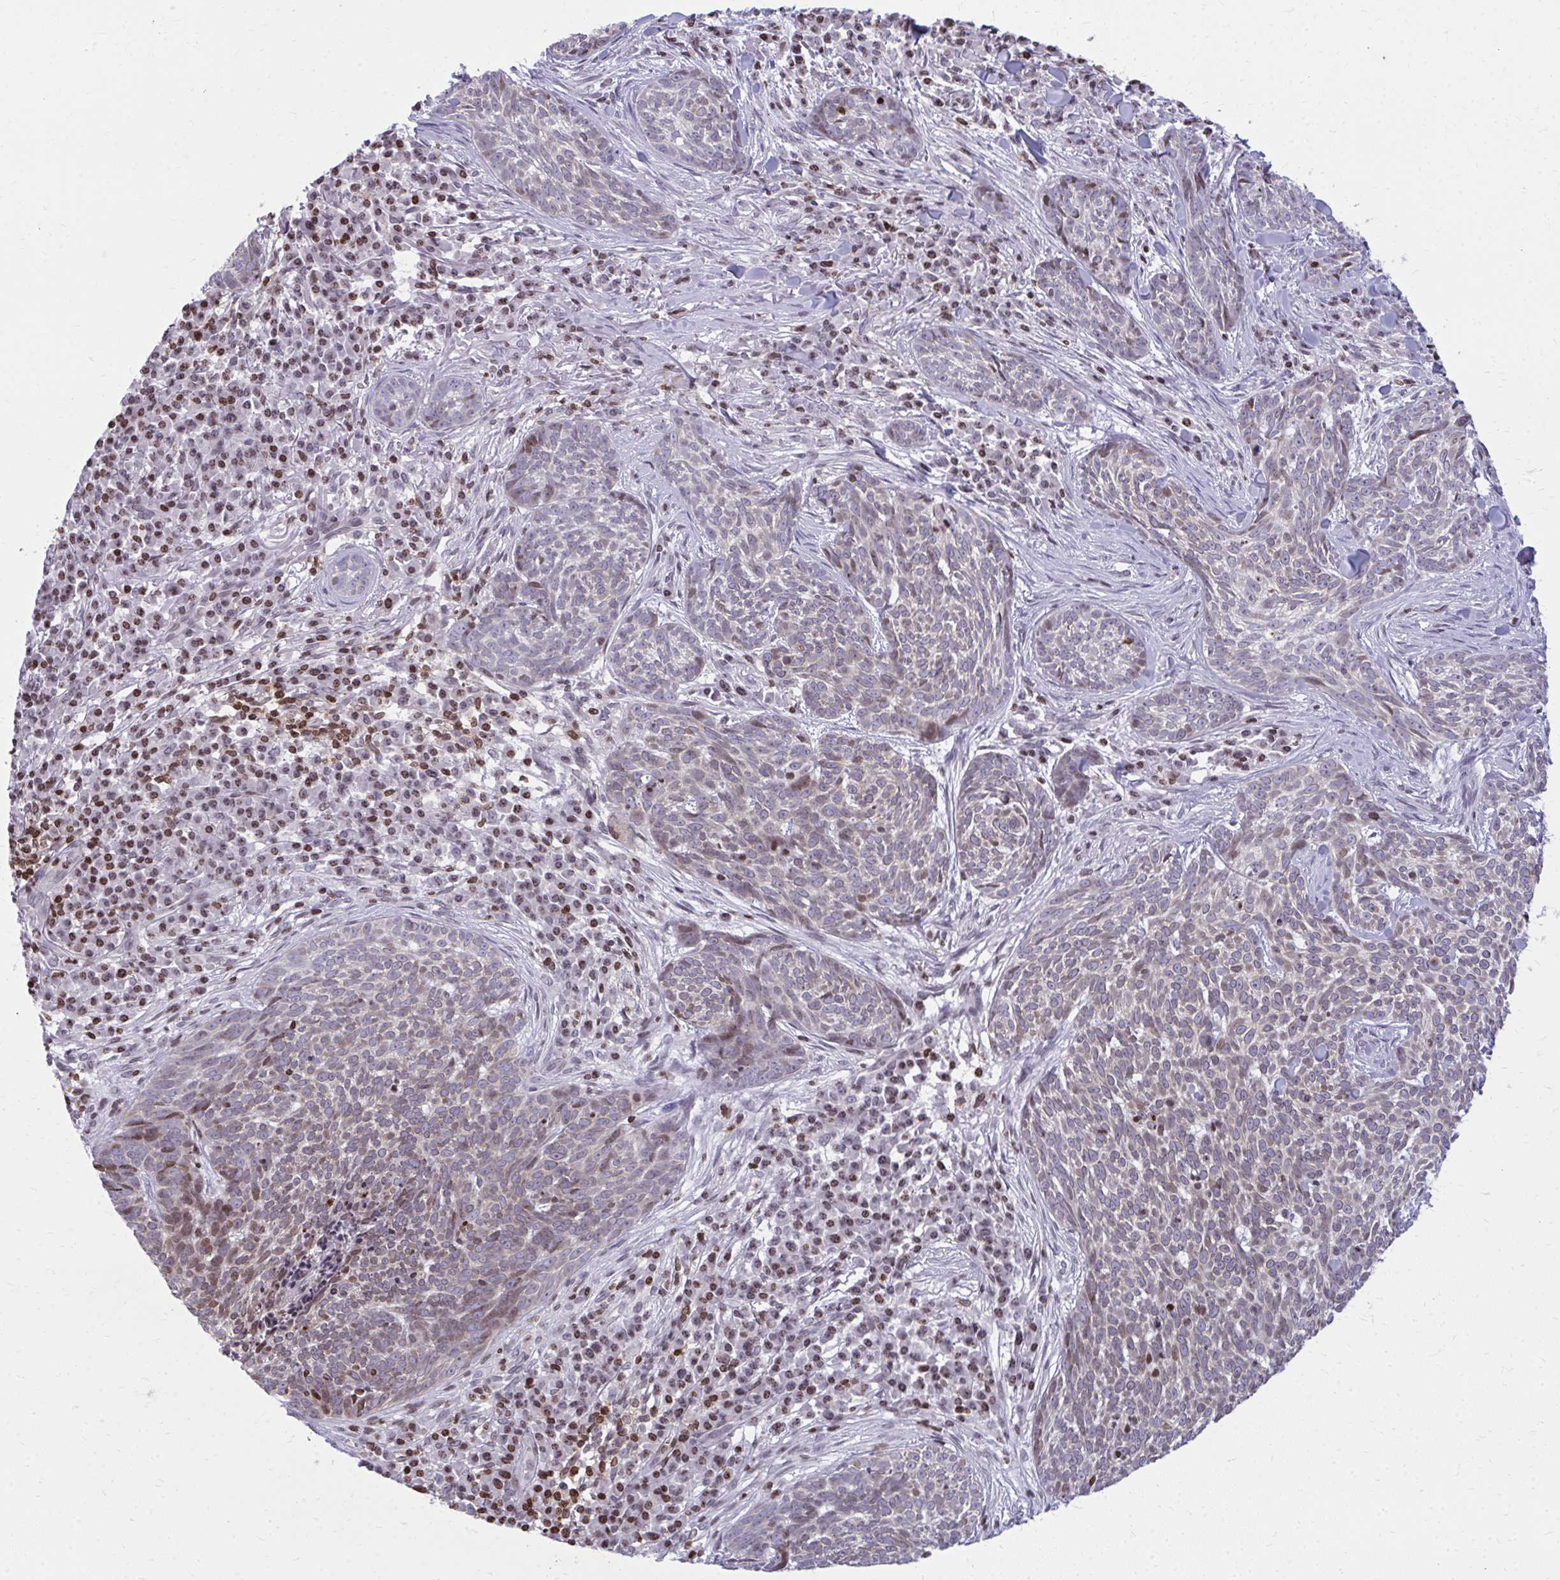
{"staining": {"intensity": "moderate", "quantity": "25%-75%", "location": "nuclear"}, "tissue": "skin cancer", "cell_type": "Tumor cells", "image_type": "cancer", "snomed": [{"axis": "morphology", "description": "Basal cell carcinoma"}, {"axis": "topography", "description": "Skin"}], "caption": "Human skin cancer (basal cell carcinoma) stained with a protein marker exhibits moderate staining in tumor cells.", "gene": "AP5M1", "patient": {"sex": "female", "age": 93}}